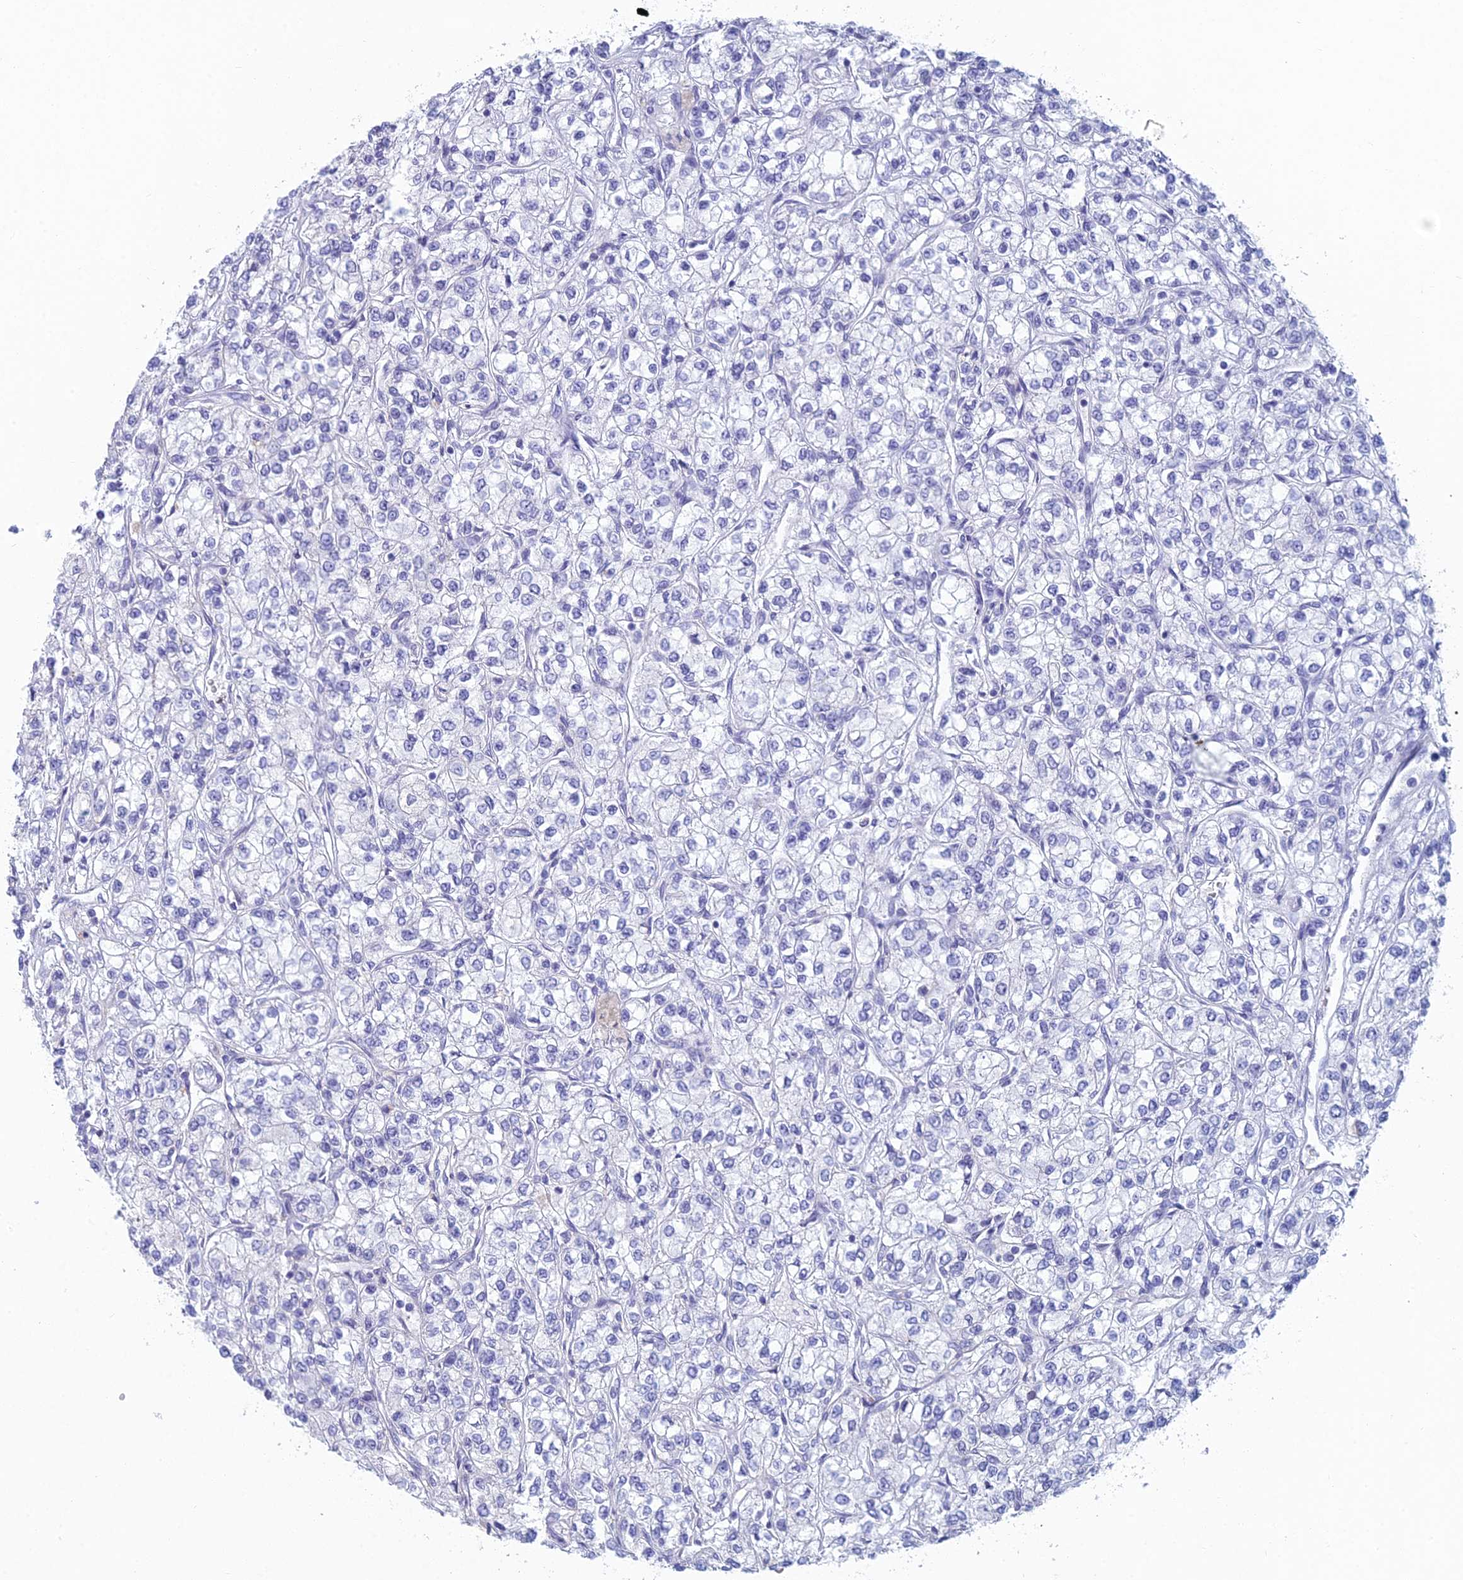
{"staining": {"intensity": "negative", "quantity": "none", "location": "none"}, "tissue": "renal cancer", "cell_type": "Tumor cells", "image_type": "cancer", "snomed": [{"axis": "morphology", "description": "Adenocarcinoma, NOS"}, {"axis": "topography", "description": "Kidney"}], "caption": "High power microscopy image of an immunohistochemistry (IHC) photomicrograph of adenocarcinoma (renal), revealing no significant positivity in tumor cells.", "gene": "FERD3L", "patient": {"sex": "male", "age": 80}}